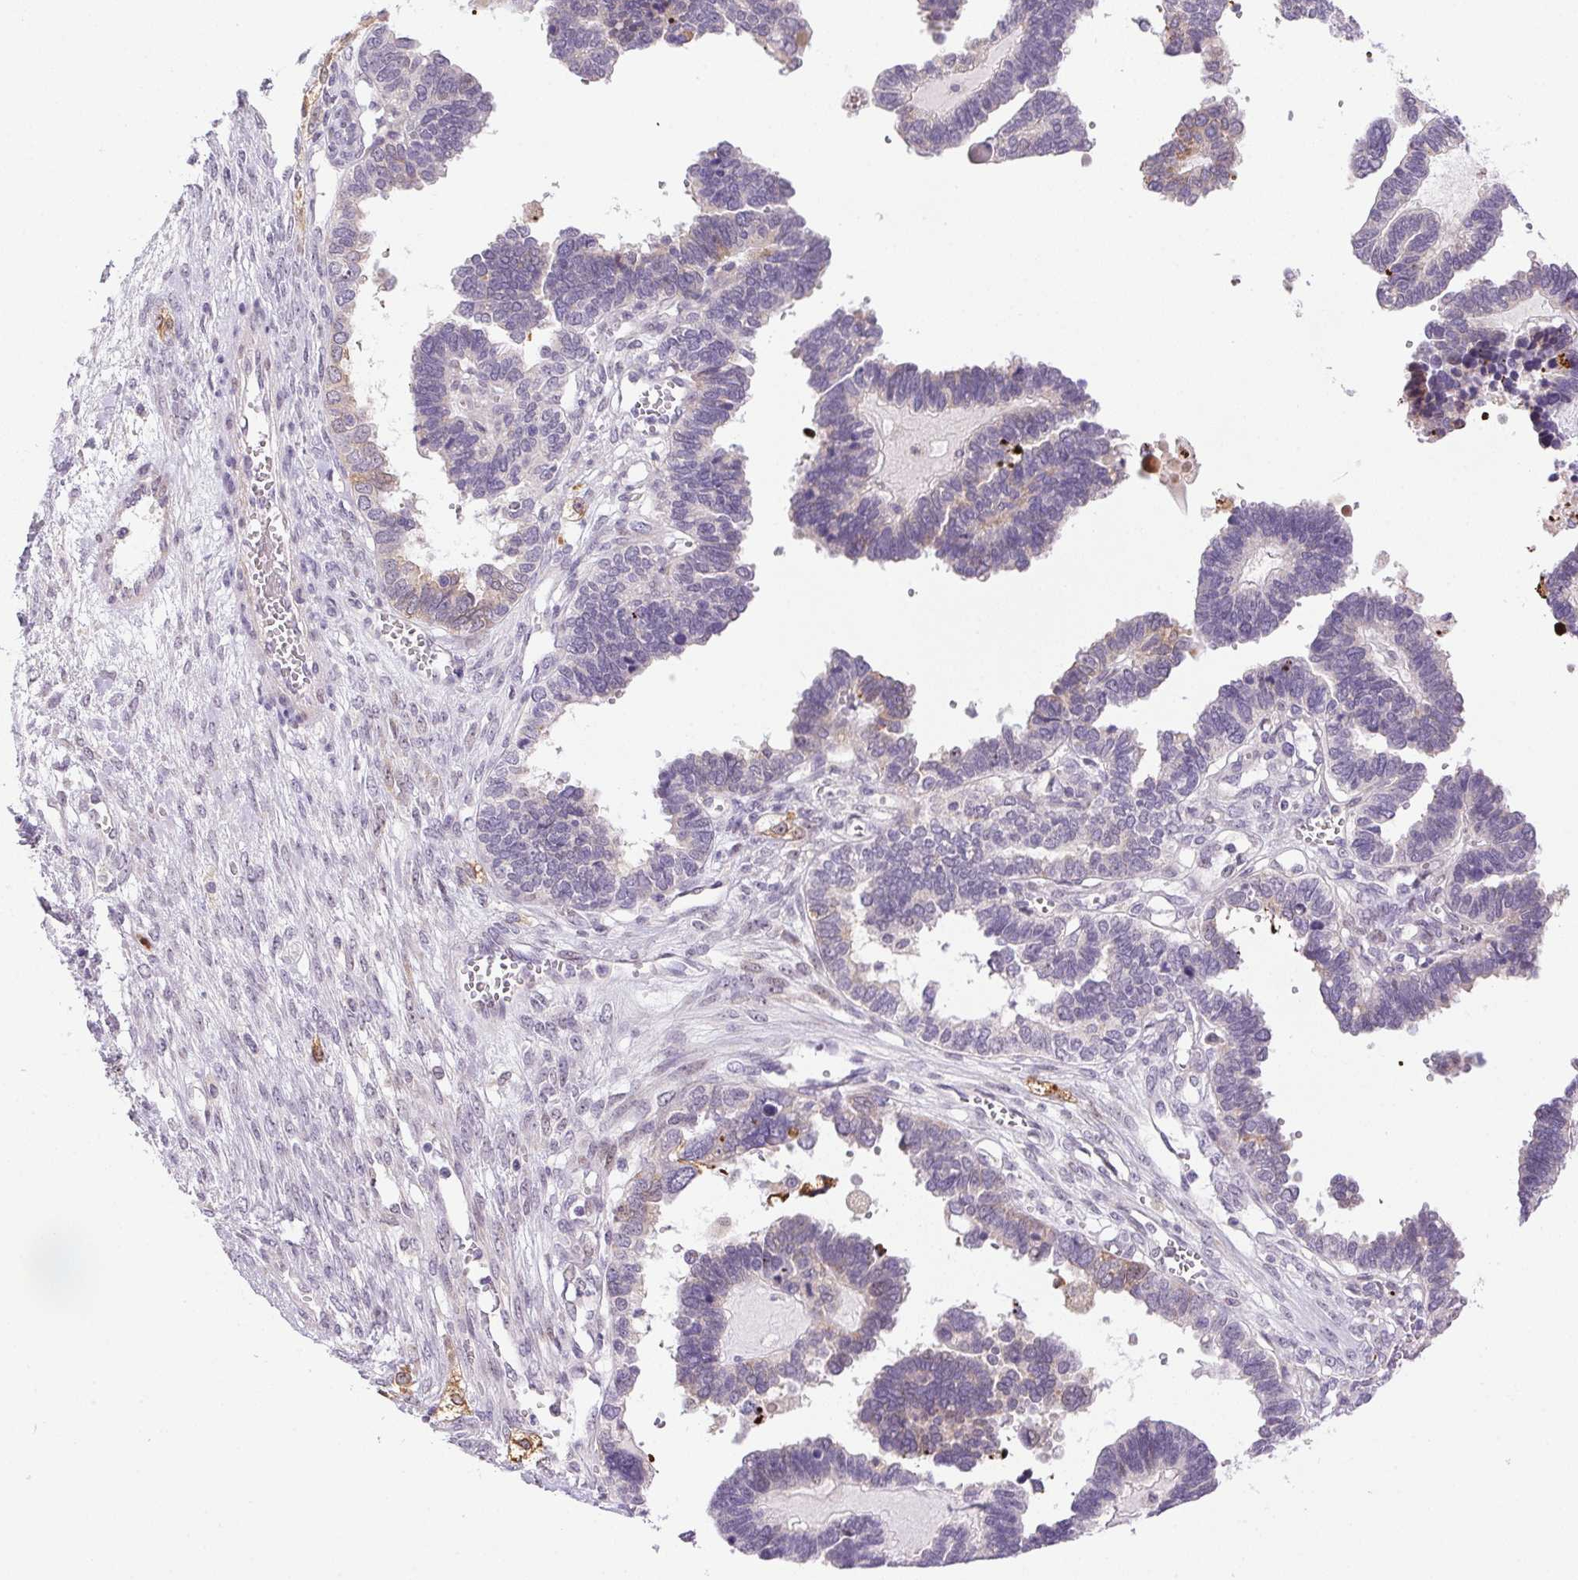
{"staining": {"intensity": "negative", "quantity": "none", "location": "none"}, "tissue": "ovarian cancer", "cell_type": "Tumor cells", "image_type": "cancer", "snomed": [{"axis": "morphology", "description": "Cystadenocarcinoma, serous, NOS"}, {"axis": "topography", "description": "Ovary"}], "caption": "This is an IHC histopathology image of ovarian serous cystadenocarcinoma. There is no staining in tumor cells.", "gene": "LRRTM1", "patient": {"sex": "female", "age": 51}}